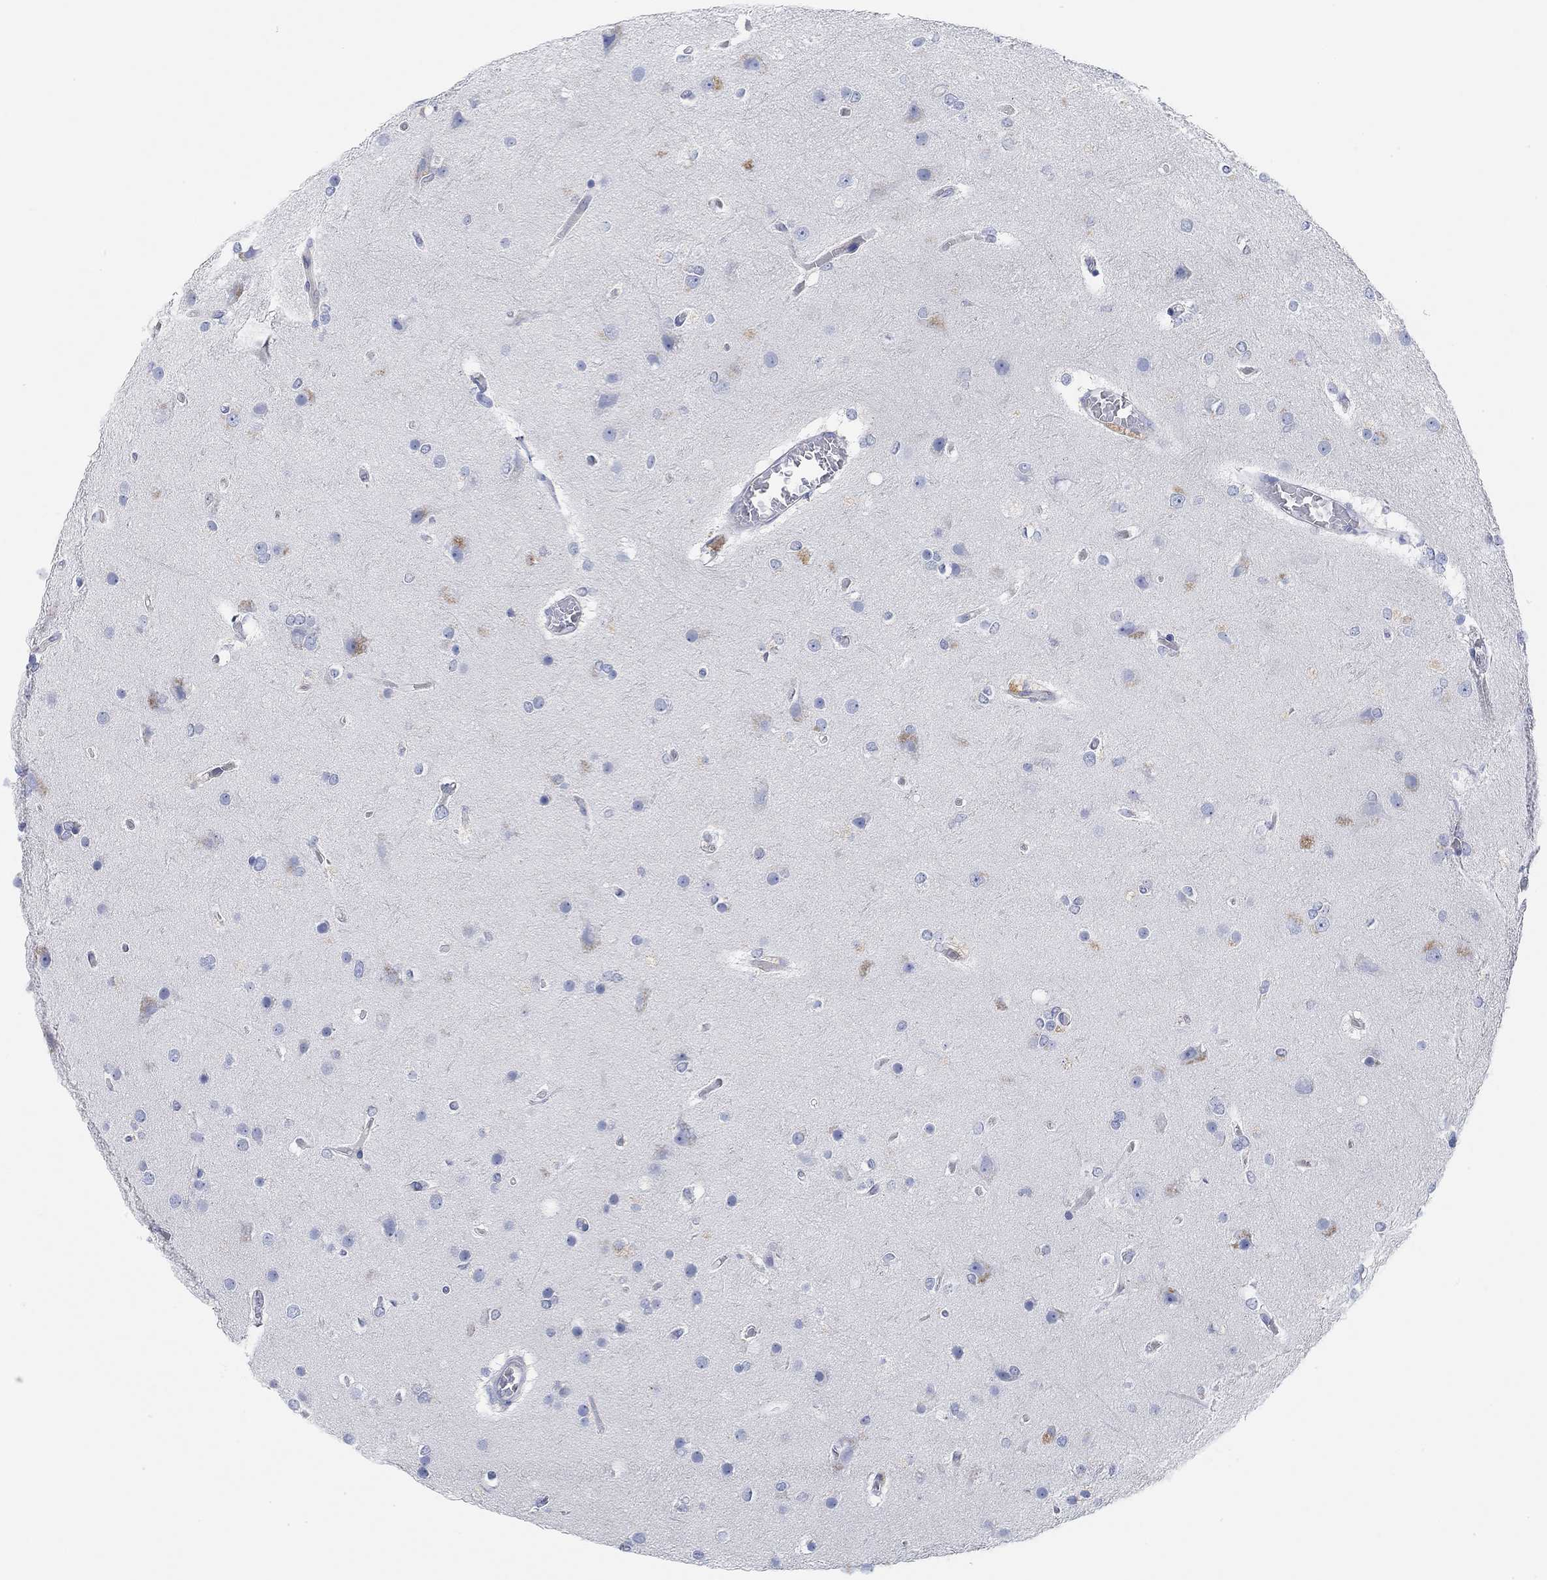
{"staining": {"intensity": "negative", "quantity": "none", "location": "none"}, "tissue": "glioma", "cell_type": "Tumor cells", "image_type": "cancer", "snomed": [{"axis": "morphology", "description": "Glioma, malignant, High grade"}, {"axis": "topography", "description": "Brain"}], "caption": "Tumor cells are negative for brown protein staining in high-grade glioma (malignant).", "gene": "RGS1", "patient": {"sex": "female", "age": 61}}